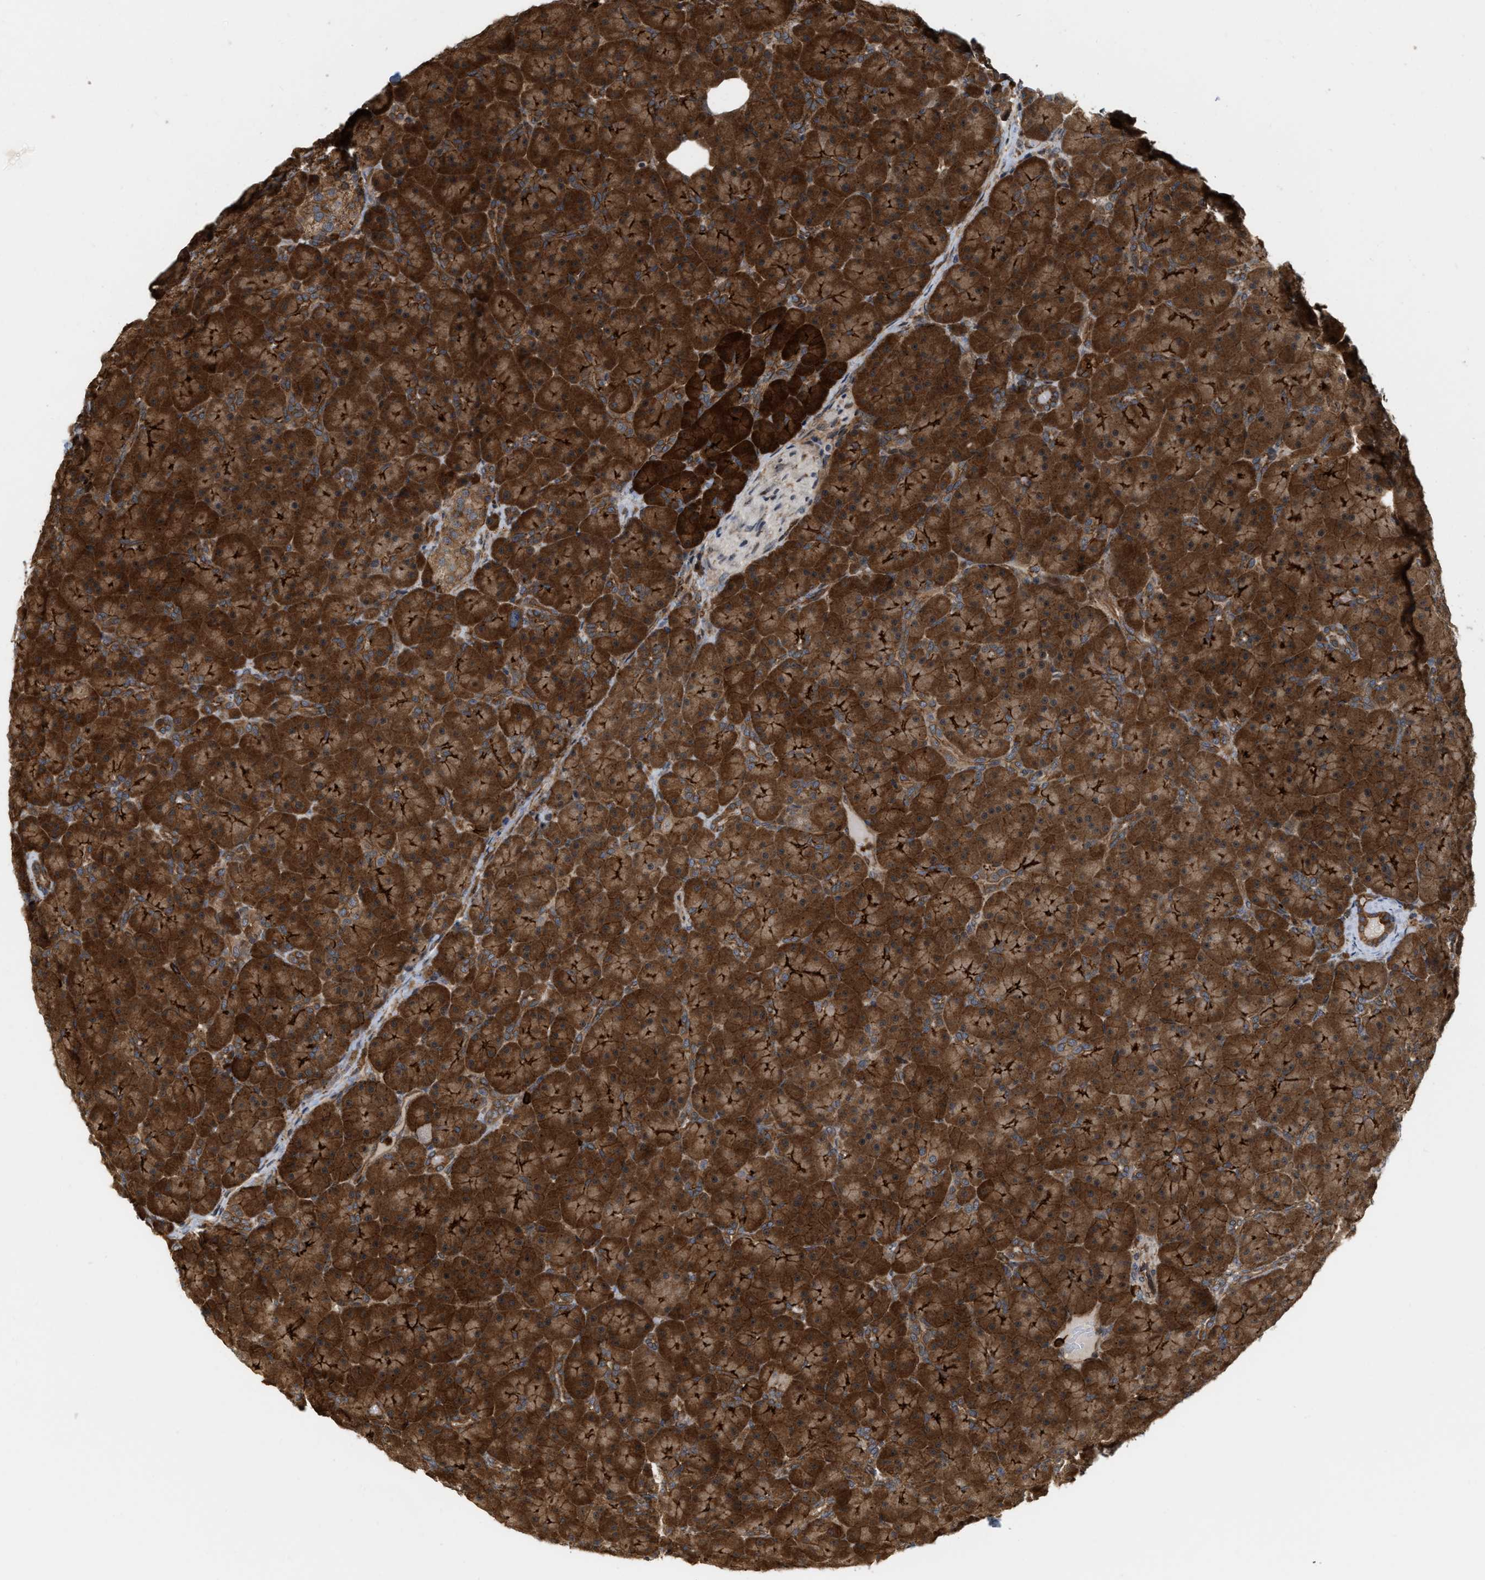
{"staining": {"intensity": "strong", "quantity": ">75%", "location": "cytoplasmic/membranous"}, "tissue": "pancreas", "cell_type": "Exocrine glandular cells", "image_type": "normal", "snomed": [{"axis": "morphology", "description": "Normal tissue, NOS"}, {"axis": "topography", "description": "Pancreas"}], "caption": "This histopathology image exhibits benign pancreas stained with immunohistochemistry to label a protein in brown. The cytoplasmic/membranous of exocrine glandular cells show strong positivity for the protein. Nuclei are counter-stained blue.", "gene": "IQCE", "patient": {"sex": "male", "age": 66}}